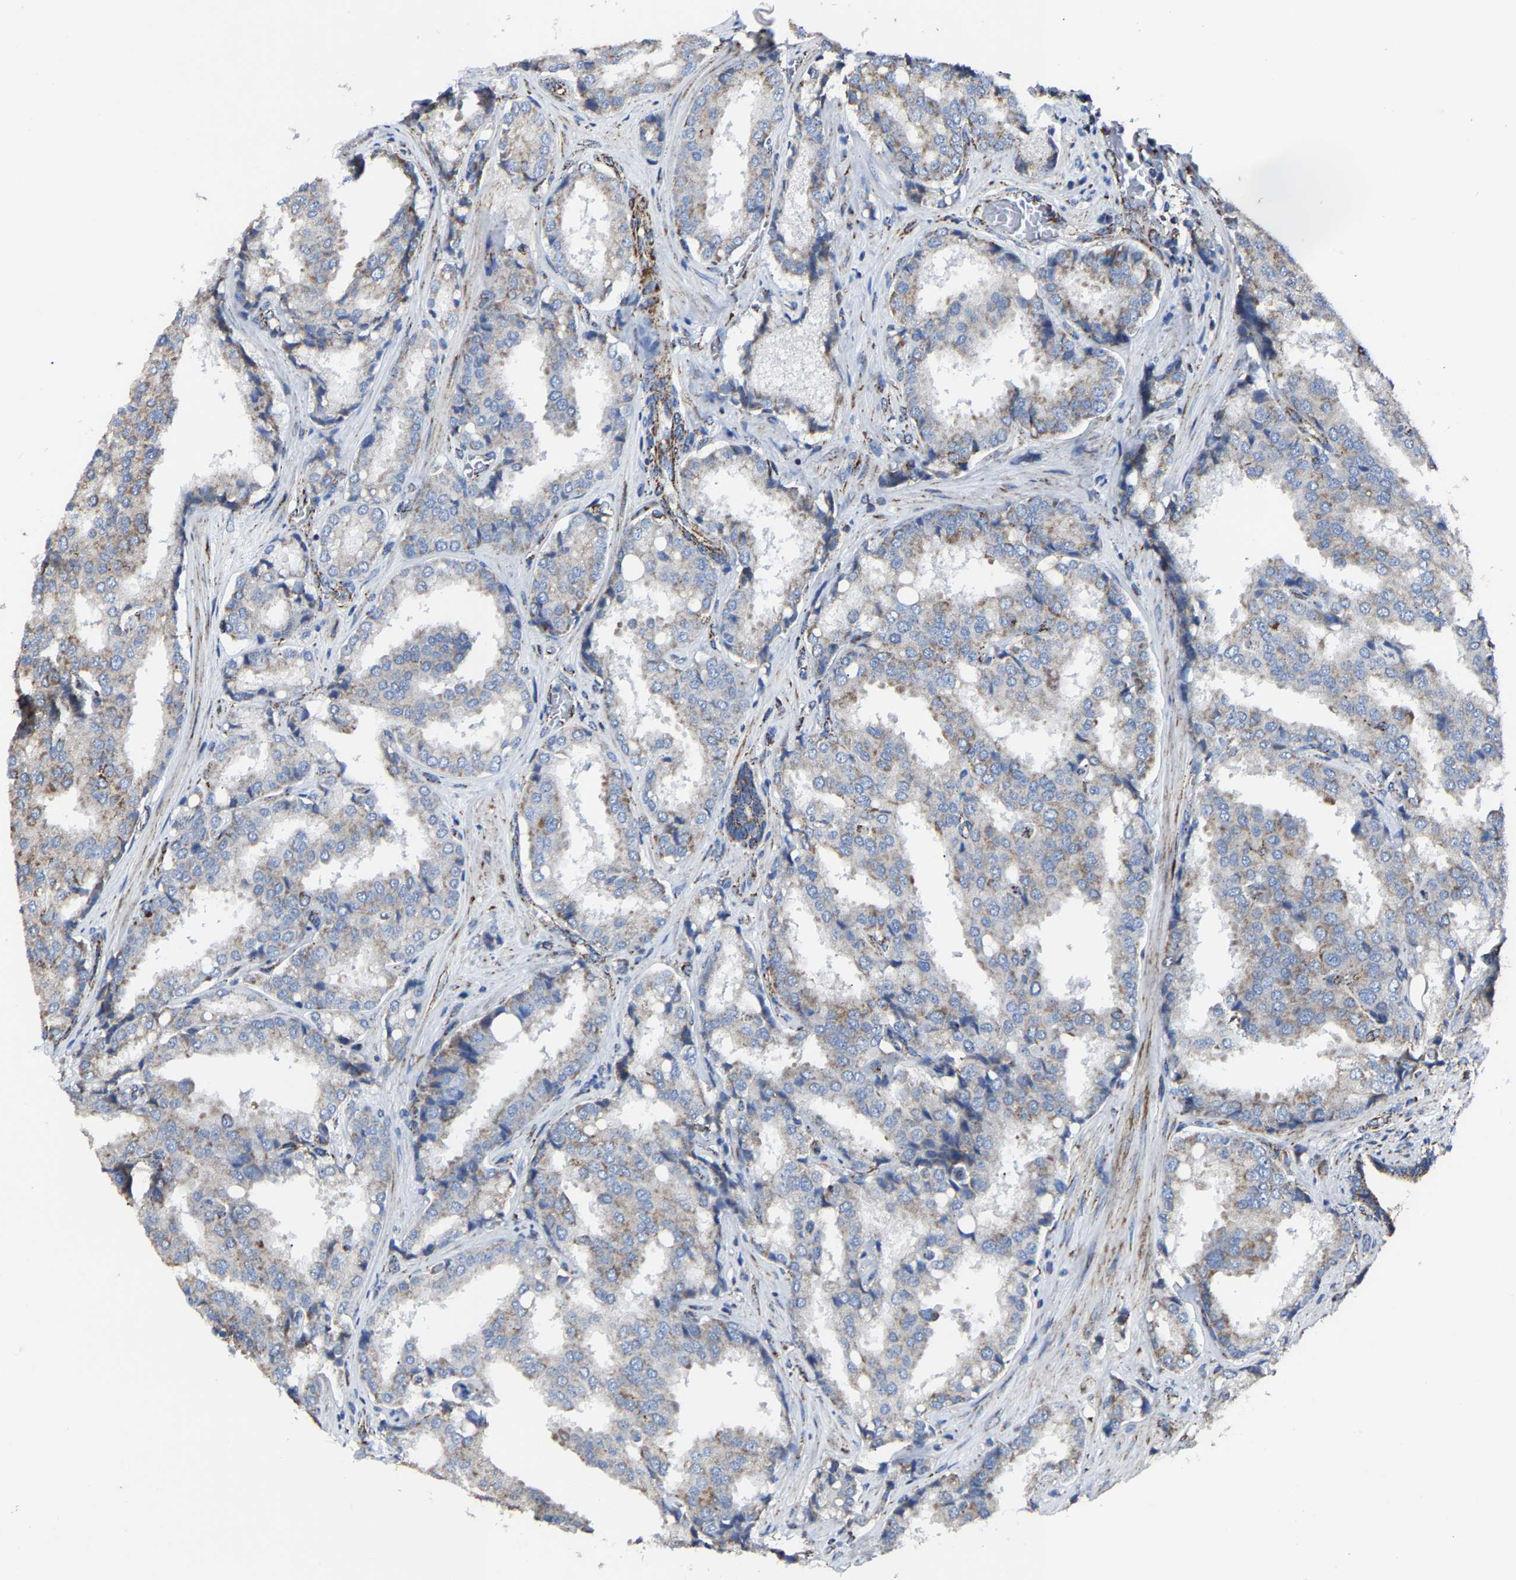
{"staining": {"intensity": "weak", "quantity": "<25%", "location": "cytoplasmic/membranous"}, "tissue": "prostate cancer", "cell_type": "Tumor cells", "image_type": "cancer", "snomed": [{"axis": "morphology", "description": "Adenocarcinoma, High grade"}, {"axis": "topography", "description": "Prostate"}], "caption": "Photomicrograph shows no protein staining in tumor cells of prostate cancer (adenocarcinoma (high-grade)) tissue.", "gene": "NDUFV3", "patient": {"sex": "male", "age": 50}}